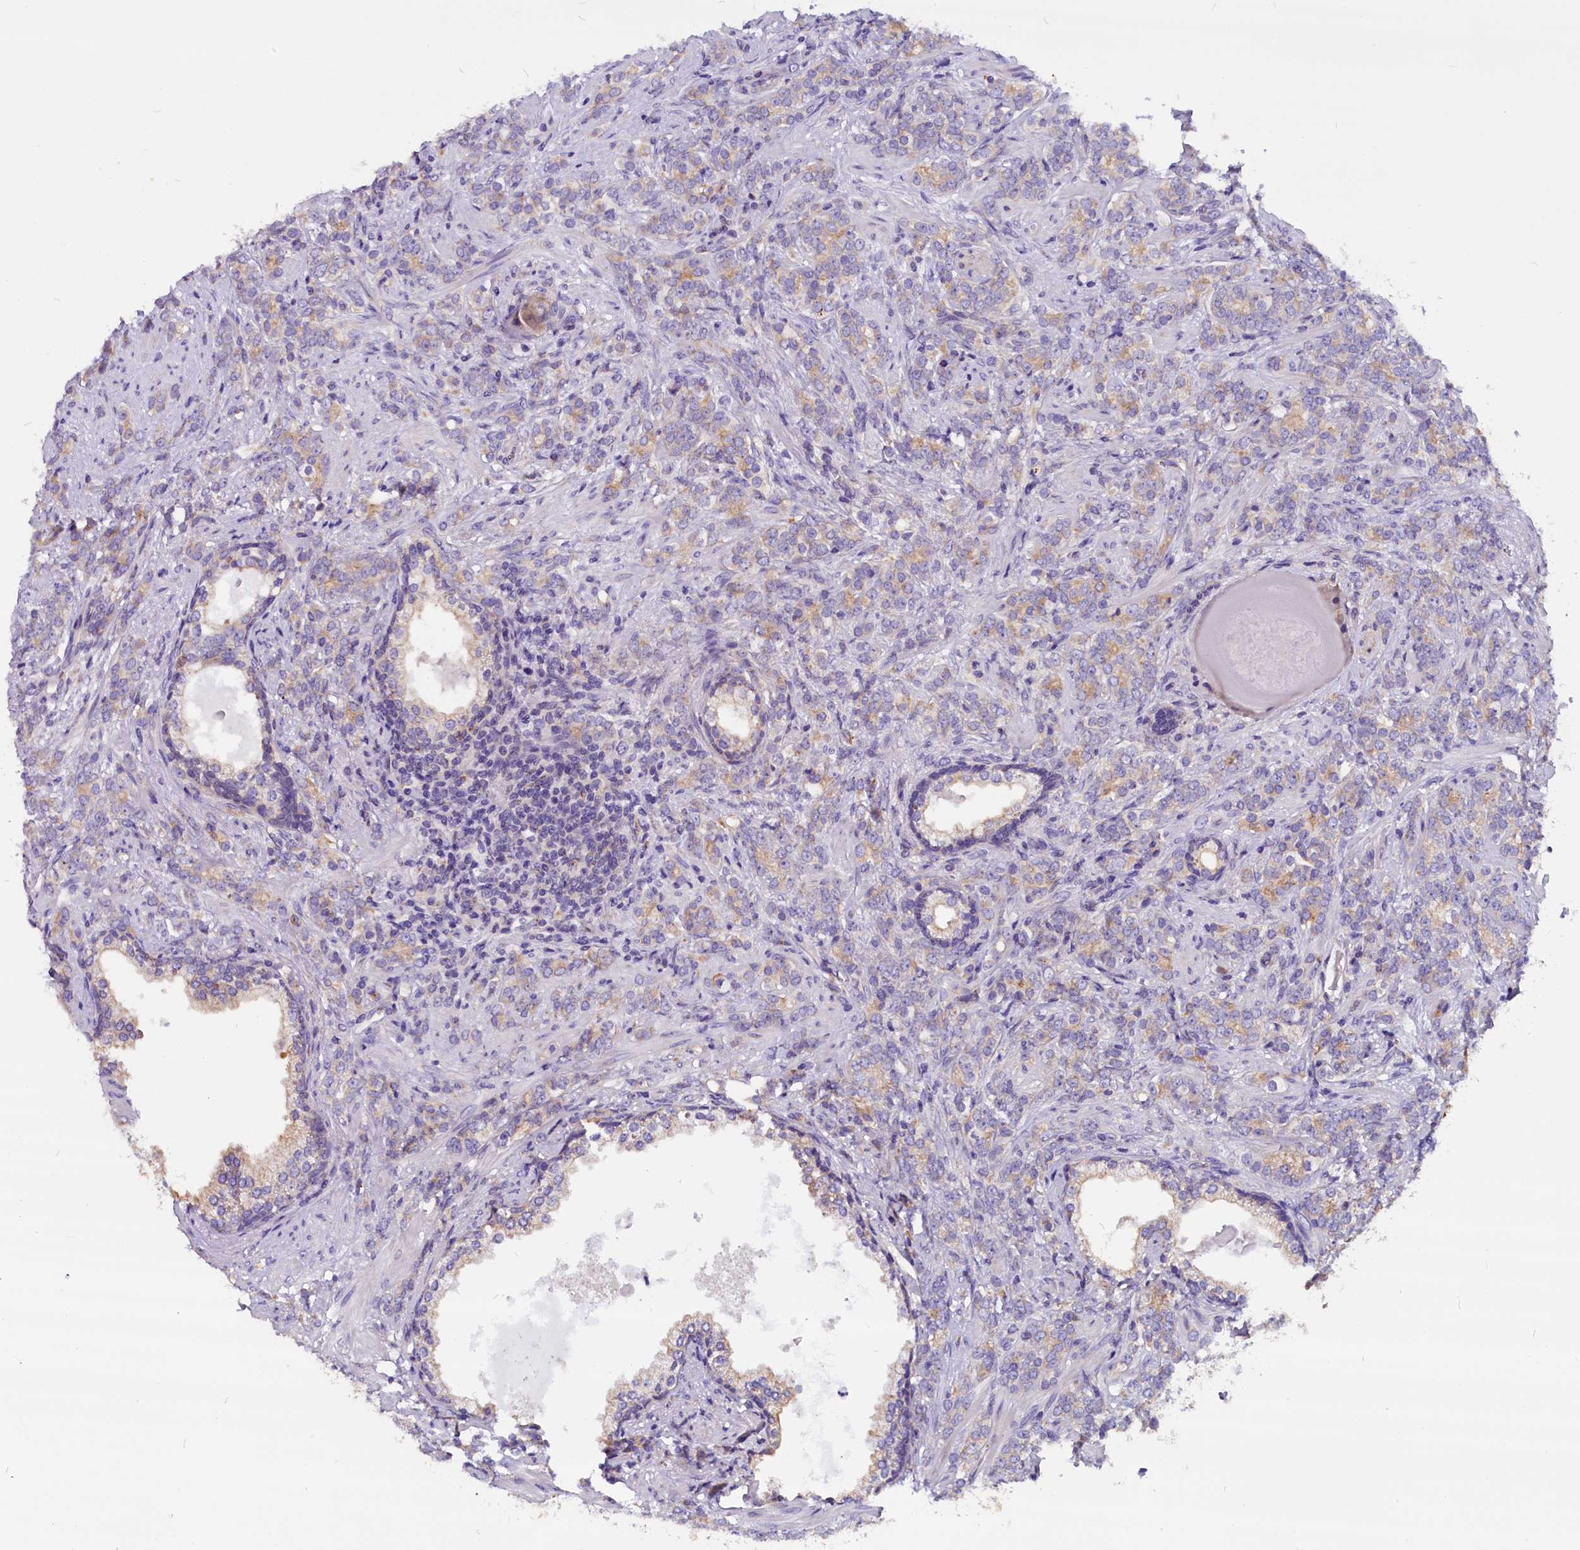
{"staining": {"intensity": "weak", "quantity": "<25%", "location": "cytoplasmic/membranous"}, "tissue": "prostate cancer", "cell_type": "Tumor cells", "image_type": "cancer", "snomed": [{"axis": "morphology", "description": "Adenocarcinoma, High grade"}, {"axis": "topography", "description": "Prostate"}], "caption": "Immunohistochemistry (IHC) of prostate adenocarcinoma (high-grade) shows no staining in tumor cells.", "gene": "CEP170", "patient": {"sex": "male", "age": 64}}